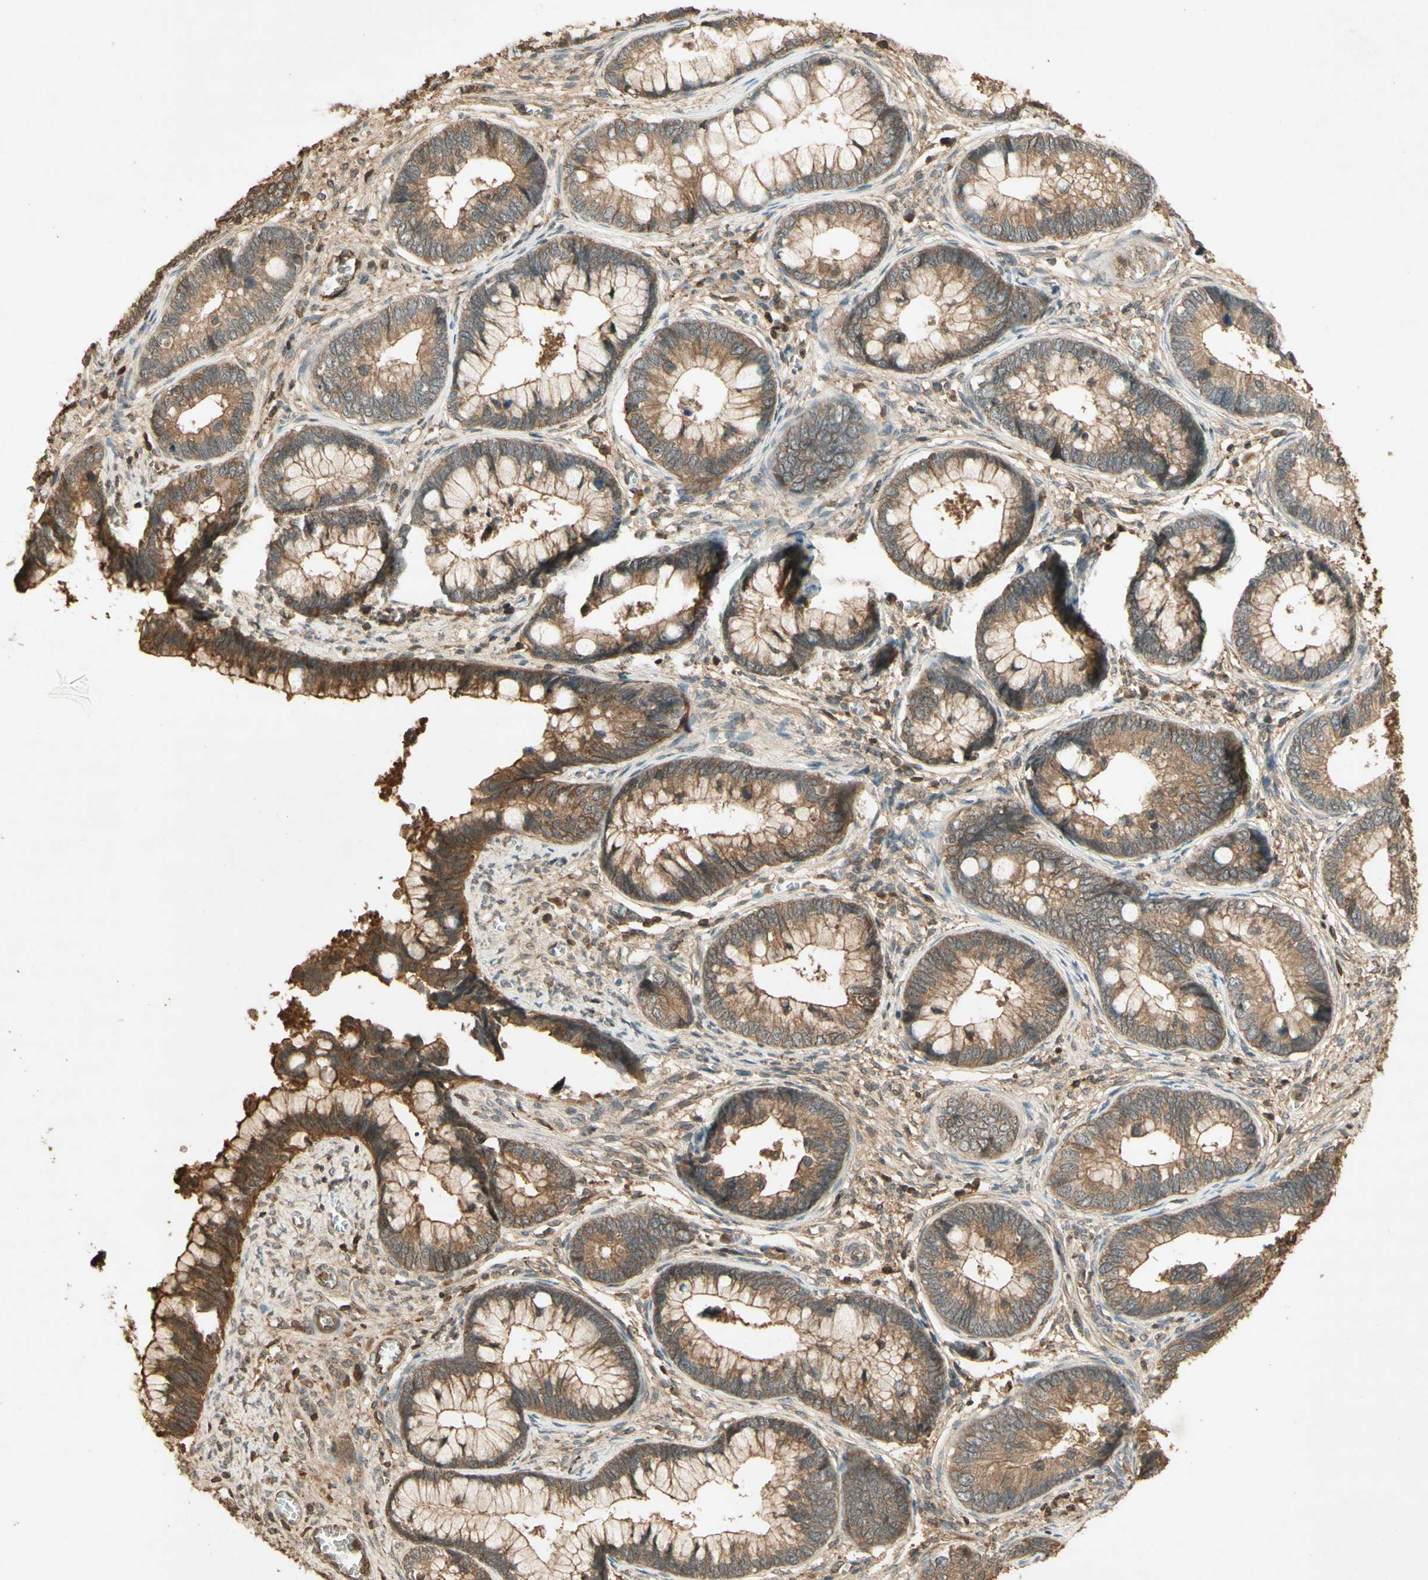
{"staining": {"intensity": "moderate", "quantity": ">75%", "location": "cytoplasmic/membranous"}, "tissue": "cervical cancer", "cell_type": "Tumor cells", "image_type": "cancer", "snomed": [{"axis": "morphology", "description": "Adenocarcinoma, NOS"}, {"axis": "topography", "description": "Cervix"}], "caption": "Moderate cytoplasmic/membranous expression is seen in about >75% of tumor cells in cervical adenocarcinoma. (Brightfield microscopy of DAB IHC at high magnification).", "gene": "SMAD9", "patient": {"sex": "female", "age": 44}}